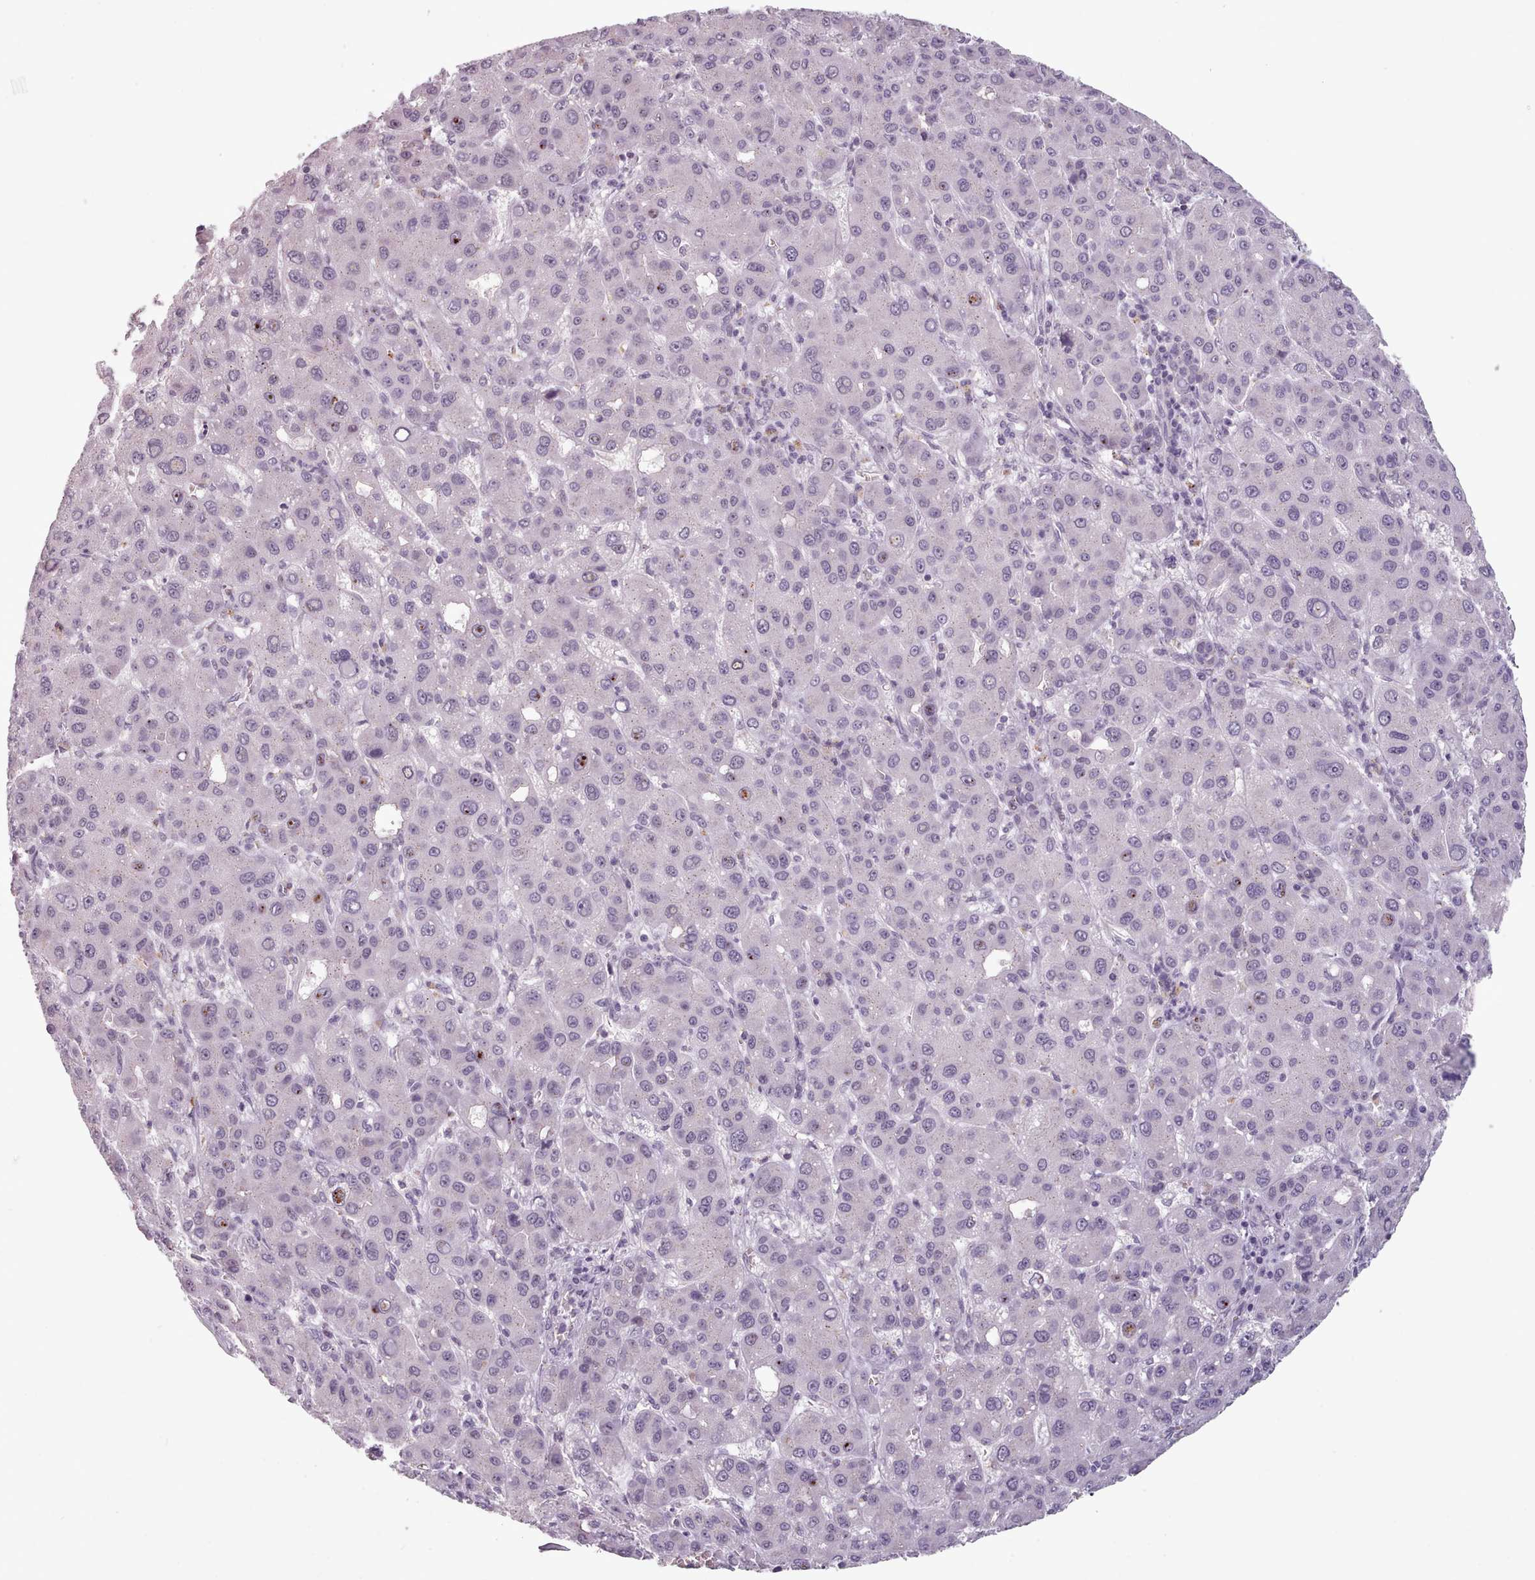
{"staining": {"intensity": "negative", "quantity": "none", "location": "none"}, "tissue": "liver cancer", "cell_type": "Tumor cells", "image_type": "cancer", "snomed": [{"axis": "morphology", "description": "Carcinoma, Hepatocellular, NOS"}, {"axis": "topography", "description": "Liver"}], "caption": "This is an immunohistochemistry (IHC) image of human liver cancer (hepatocellular carcinoma). There is no expression in tumor cells.", "gene": "PBX4", "patient": {"sex": "male", "age": 55}}